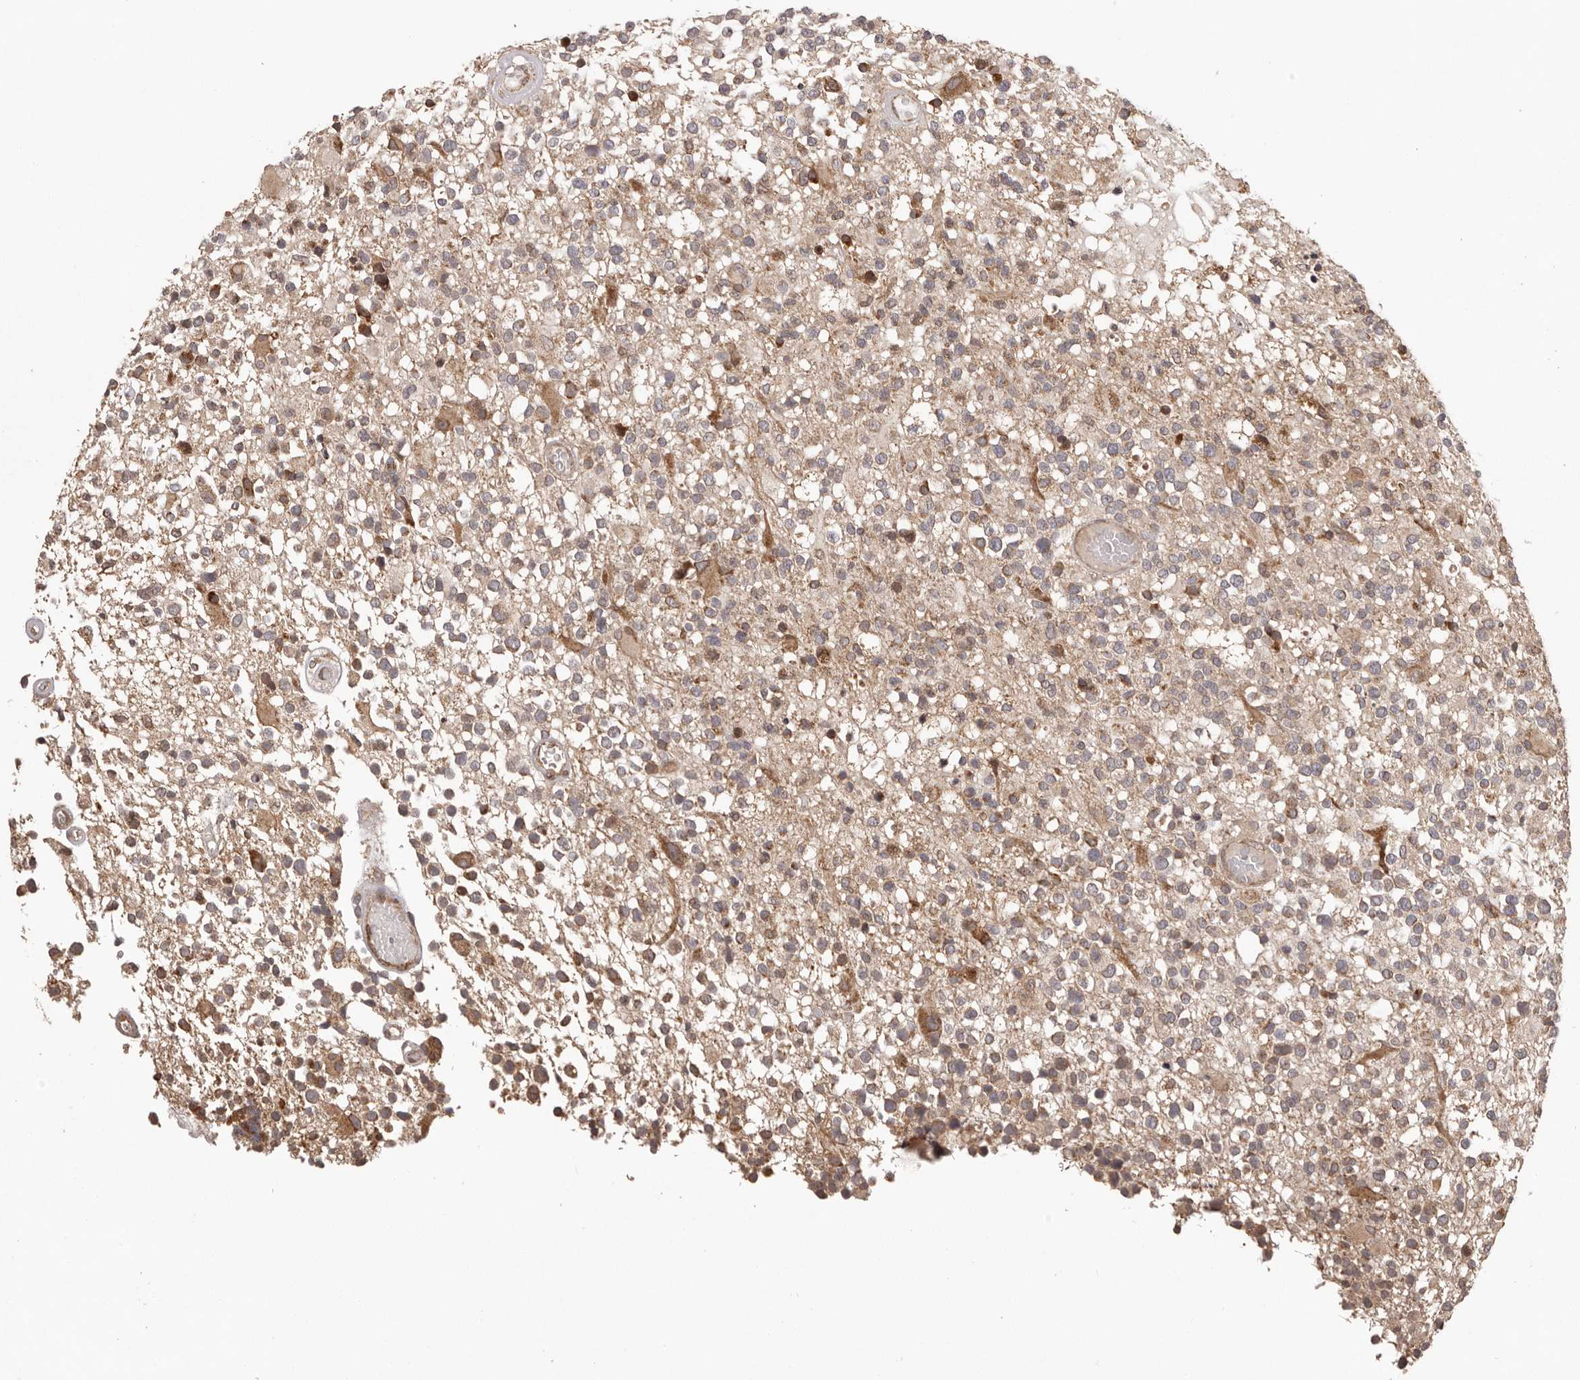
{"staining": {"intensity": "weak", "quantity": ">75%", "location": "cytoplasmic/membranous"}, "tissue": "glioma", "cell_type": "Tumor cells", "image_type": "cancer", "snomed": [{"axis": "morphology", "description": "Glioma, malignant, High grade"}, {"axis": "morphology", "description": "Glioblastoma, NOS"}, {"axis": "topography", "description": "Brain"}], "caption": "This is an image of IHC staining of glioblastoma, which shows weak expression in the cytoplasmic/membranous of tumor cells.", "gene": "CHRM2", "patient": {"sex": "male", "age": 60}}